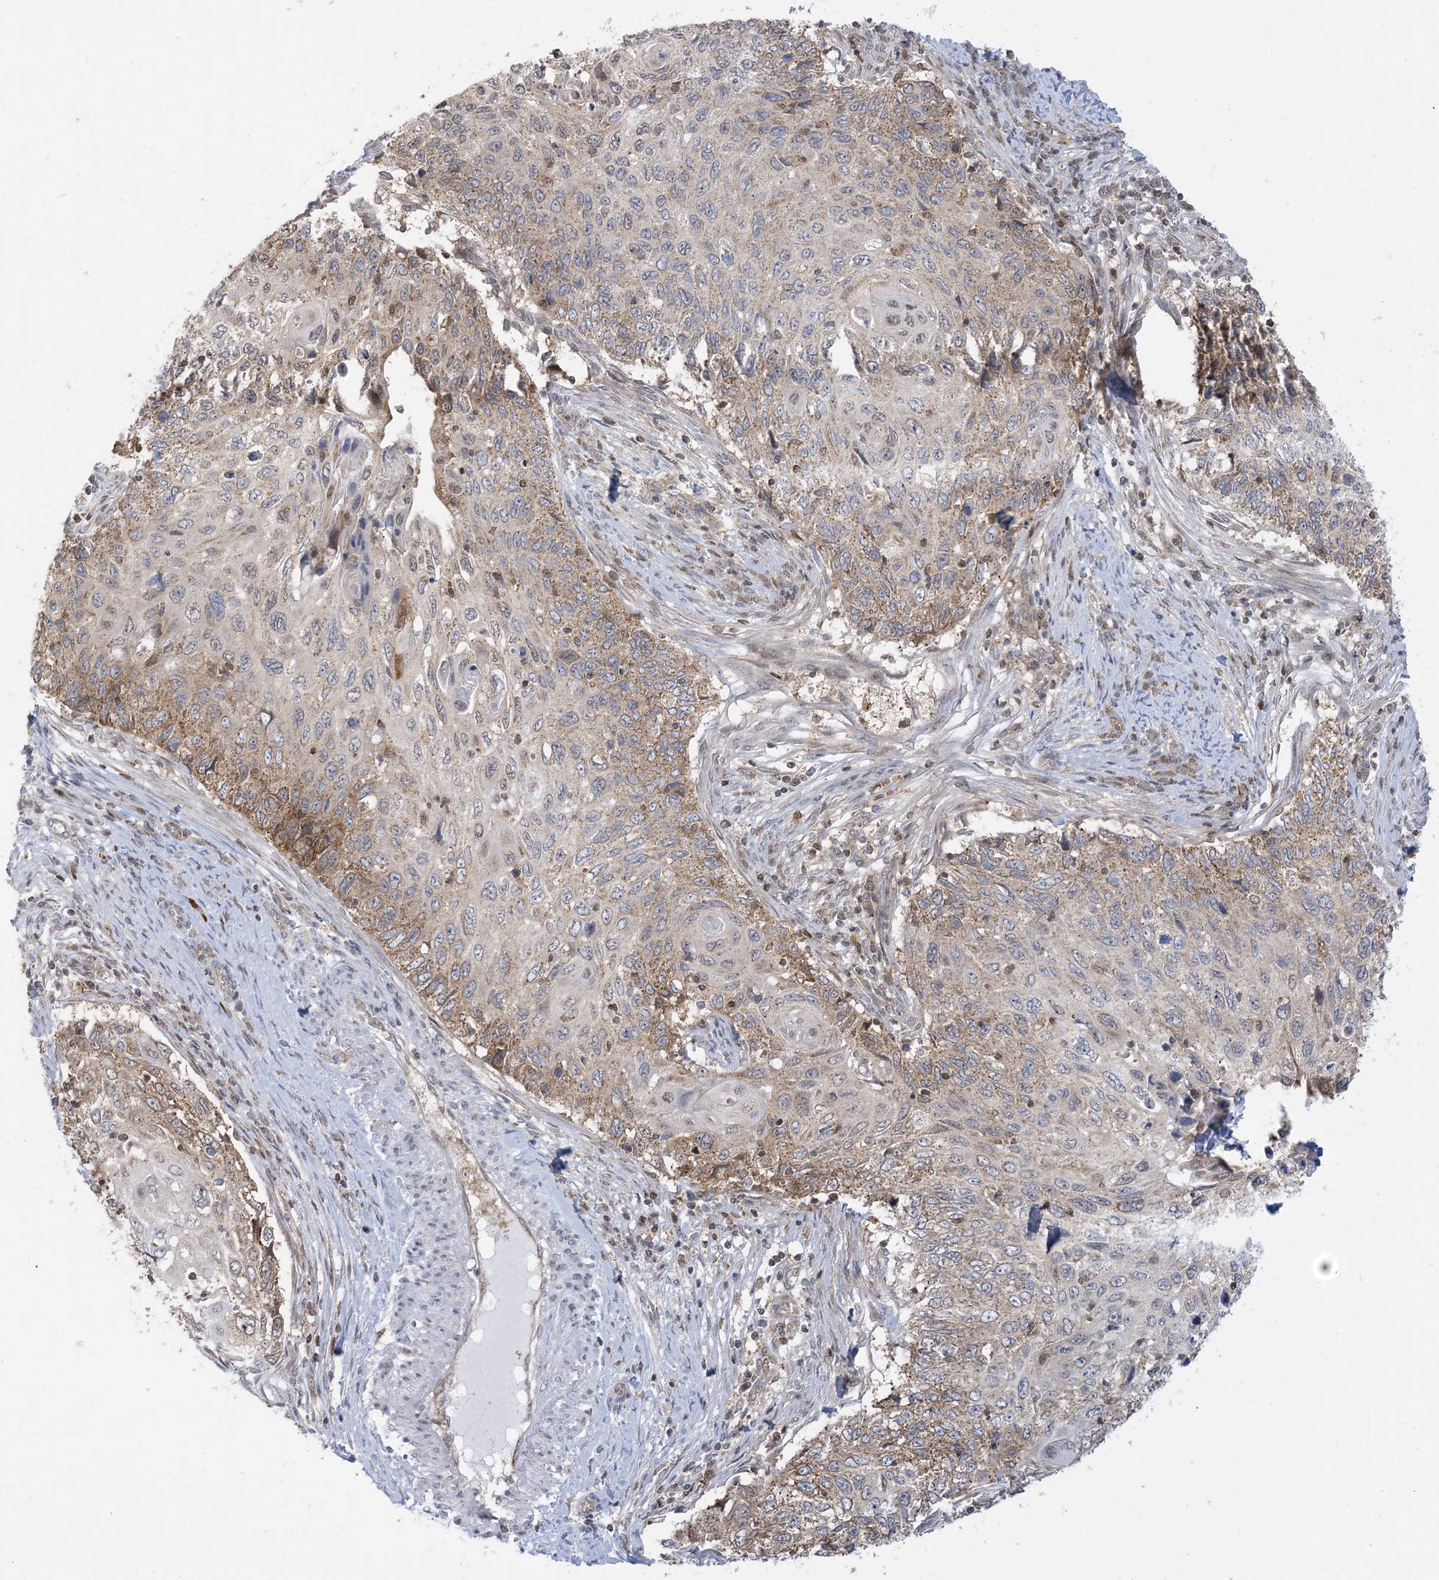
{"staining": {"intensity": "moderate", "quantity": "25%-75%", "location": "cytoplasmic/membranous"}, "tissue": "cervical cancer", "cell_type": "Tumor cells", "image_type": "cancer", "snomed": [{"axis": "morphology", "description": "Squamous cell carcinoma, NOS"}, {"axis": "topography", "description": "Cervix"}], "caption": "An image of human cervical cancer stained for a protein displays moderate cytoplasmic/membranous brown staining in tumor cells.", "gene": "CASP4", "patient": {"sex": "female", "age": 70}}